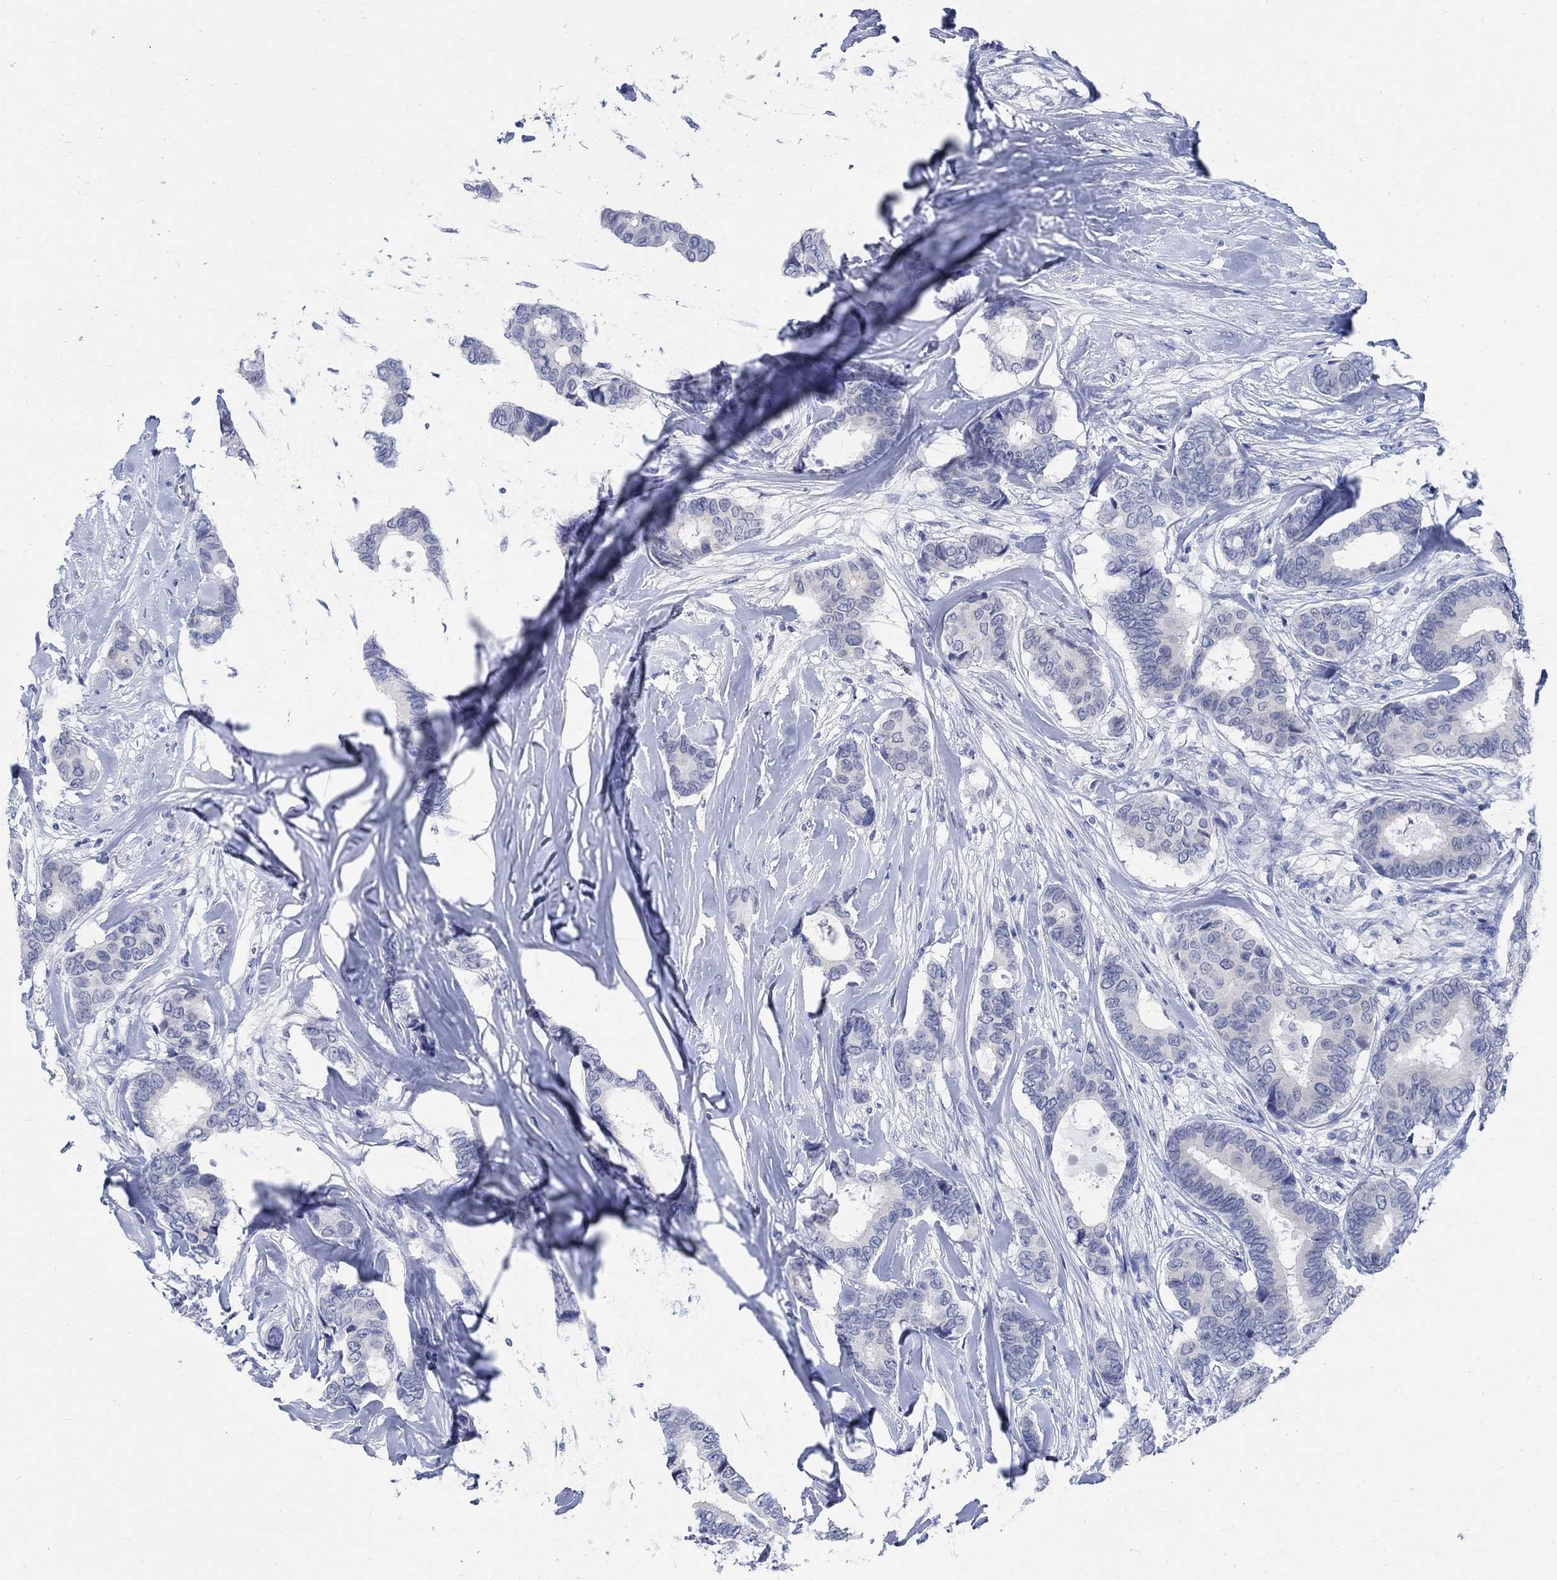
{"staining": {"intensity": "negative", "quantity": "none", "location": "none"}, "tissue": "breast cancer", "cell_type": "Tumor cells", "image_type": "cancer", "snomed": [{"axis": "morphology", "description": "Duct carcinoma"}, {"axis": "topography", "description": "Breast"}], "caption": "A high-resolution micrograph shows immunohistochemistry staining of intraductal carcinoma (breast), which exhibits no significant staining in tumor cells. (Immunohistochemistry, brightfield microscopy, high magnification).", "gene": "CAMK2N1", "patient": {"sex": "female", "age": 75}}